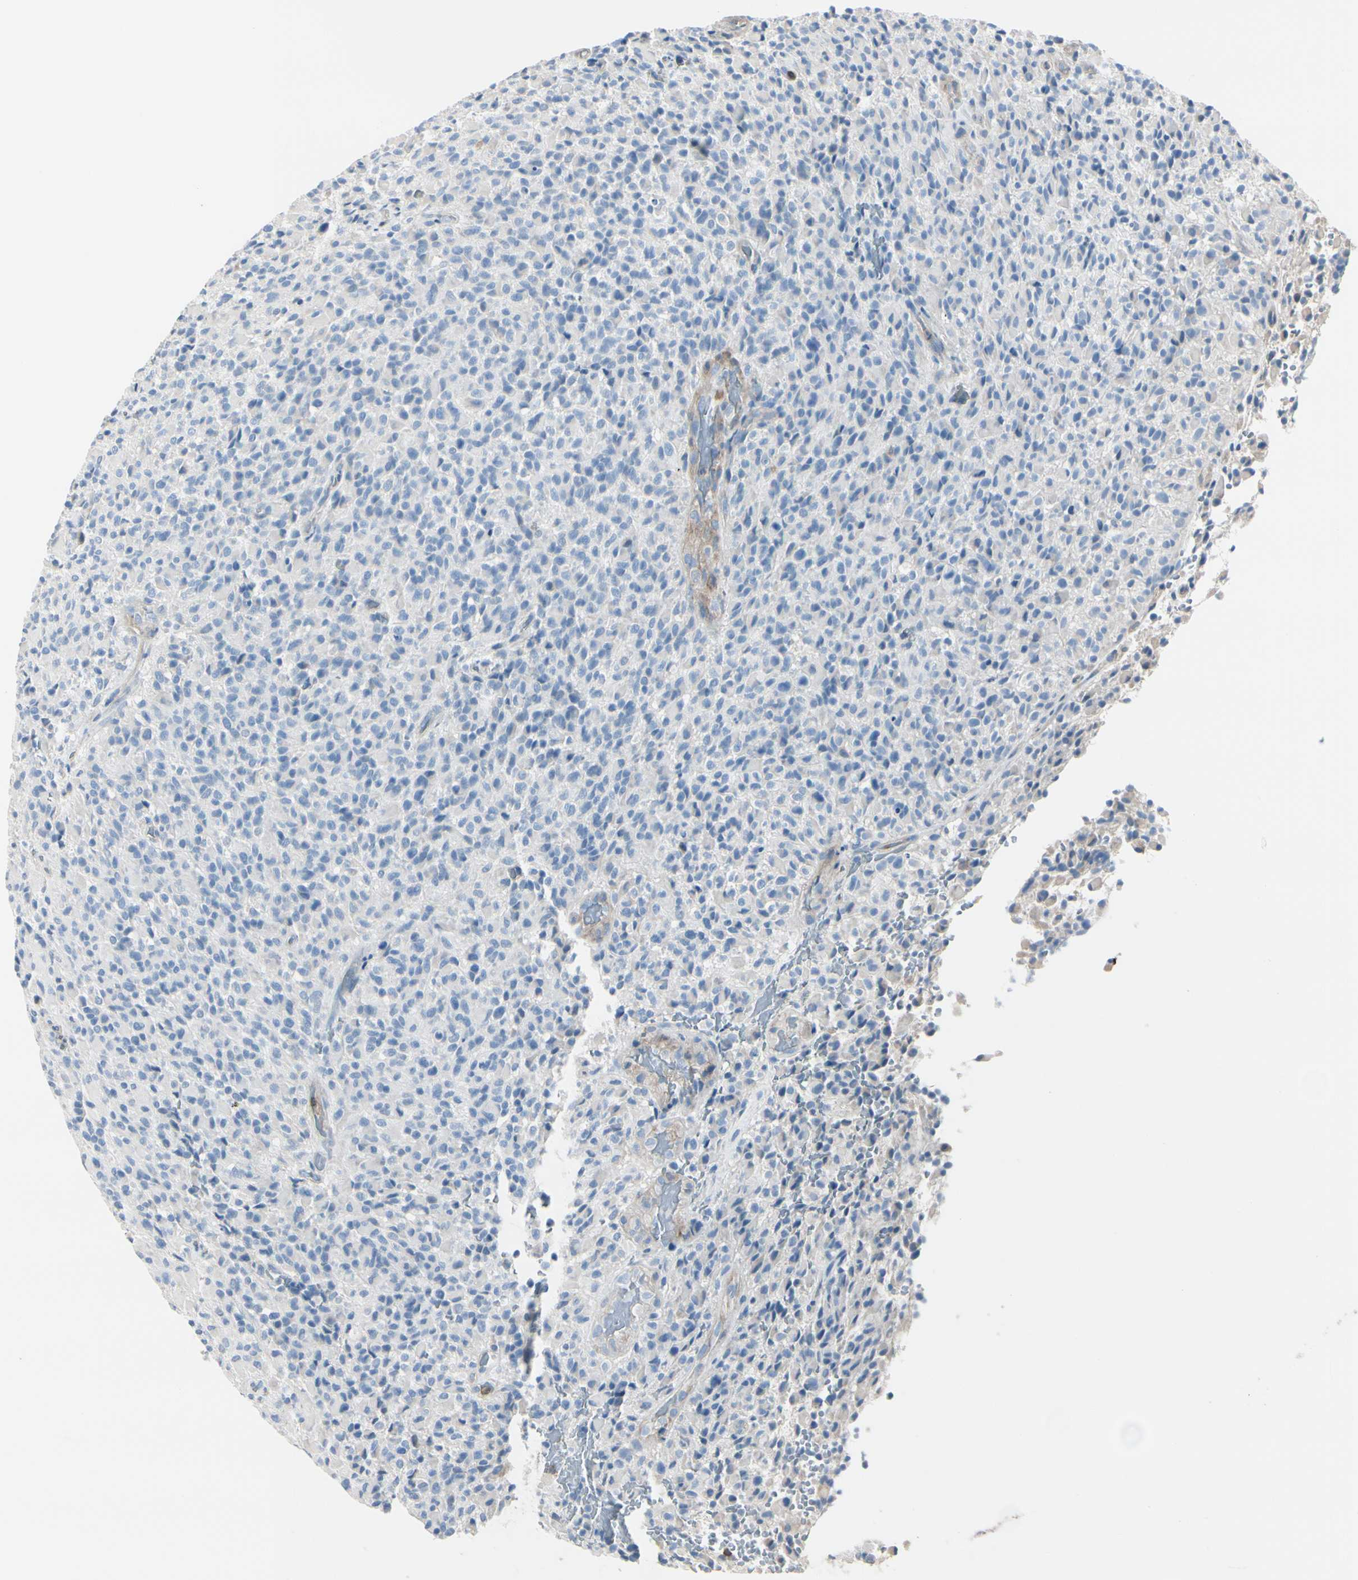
{"staining": {"intensity": "negative", "quantity": "none", "location": "none"}, "tissue": "glioma", "cell_type": "Tumor cells", "image_type": "cancer", "snomed": [{"axis": "morphology", "description": "Glioma, malignant, High grade"}, {"axis": "topography", "description": "Brain"}], "caption": "Immunohistochemistry of glioma reveals no staining in tumor cells.", "gene": "SLC9A3R1", "patient": {"sex": "male", "age": 71}}